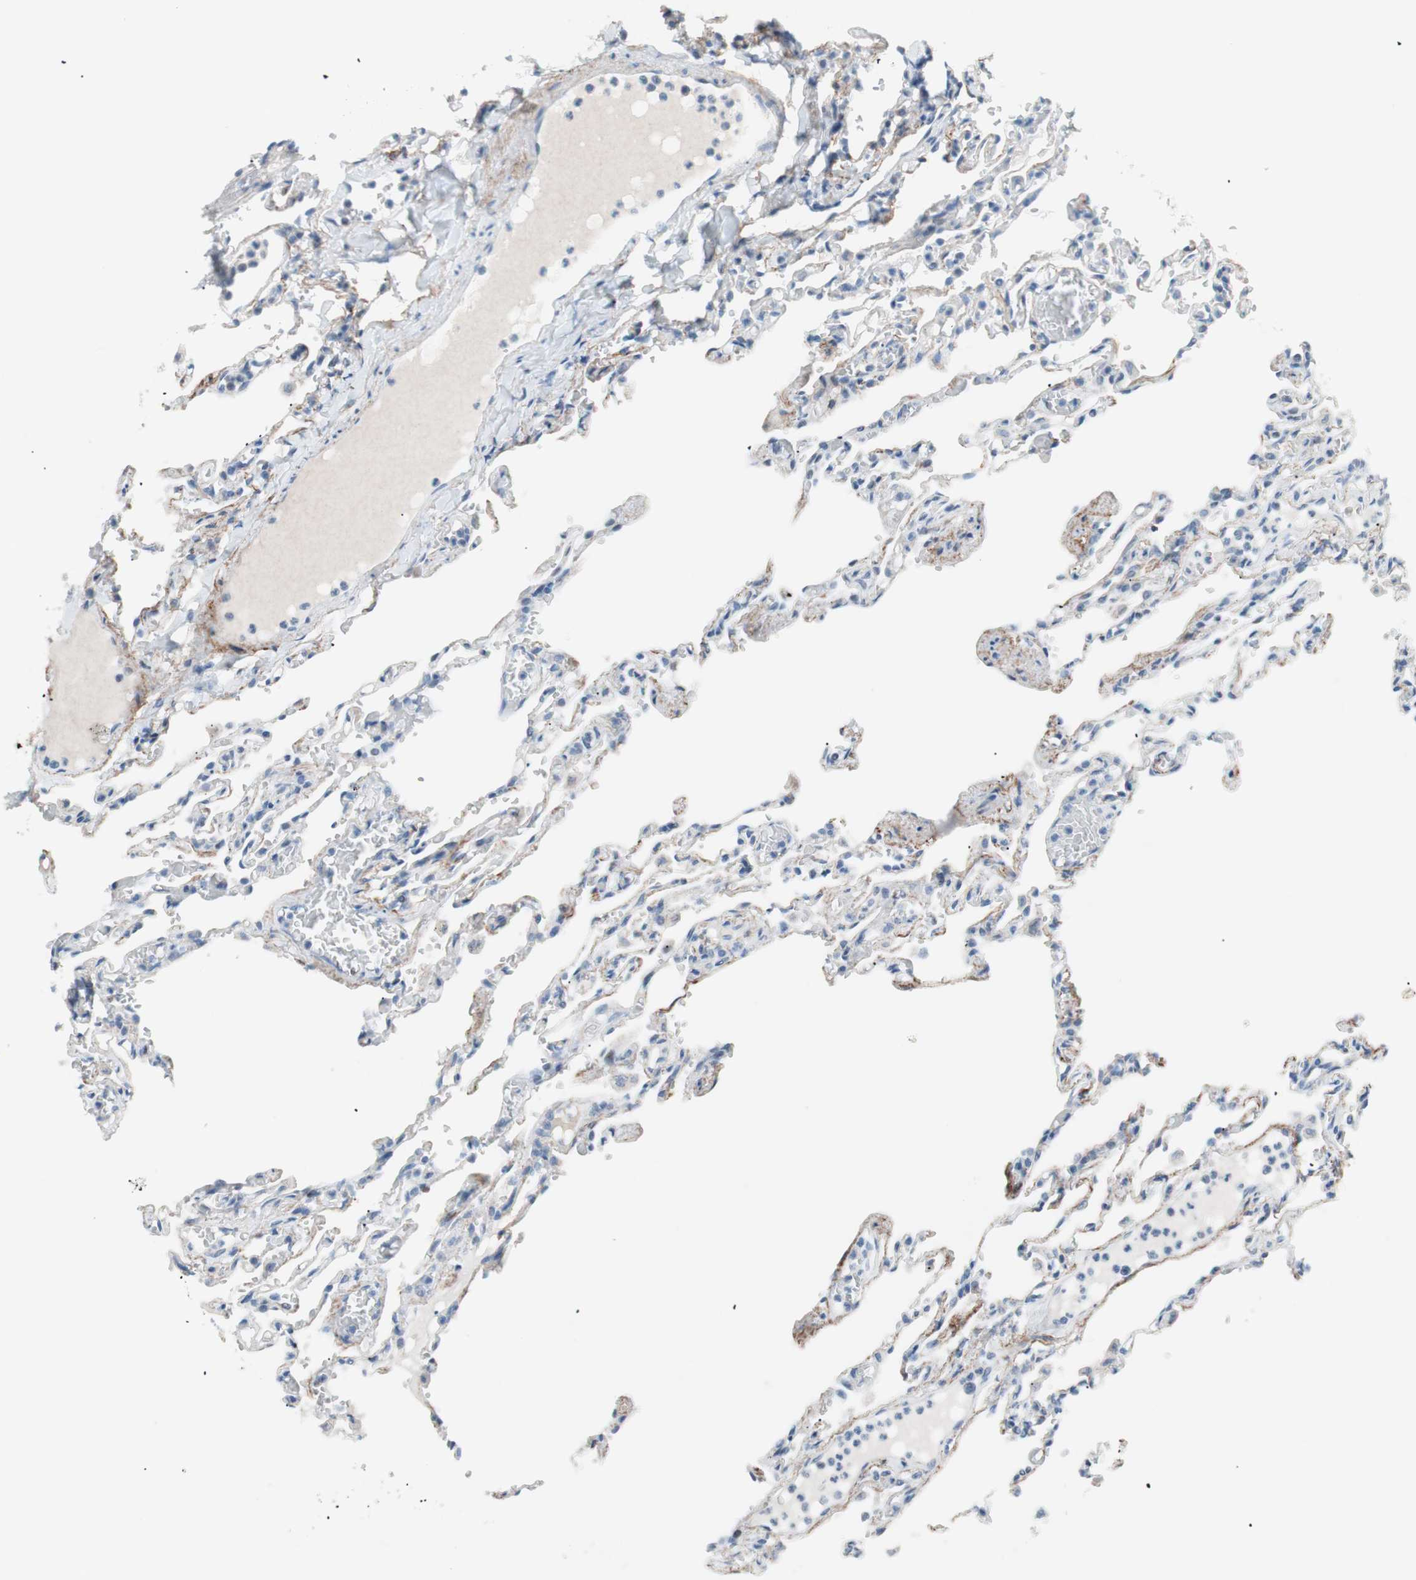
{"staining": {"intensity": "weak", "quantity": "25%-75%", "location": "cytoplasmic/membranous"}, "tissue": "lung", "cell_type": "Alveolar cells", "image_type": "normal", "snomed": [{"axis": "morphology", "description": "Normal tissue, NOS"}, {"axis": "topography", "description": "Lung"}], "caption": "Immunohistochemistry micrograph of unremarkable human lung stained for a protein (brown), which reveals low levels of weak cytoplasmic/membranous positivity in about 25%-75% of alveolar cells.", "gene": "FOSL1", "patient": {"sex": "male", "age": 21}}